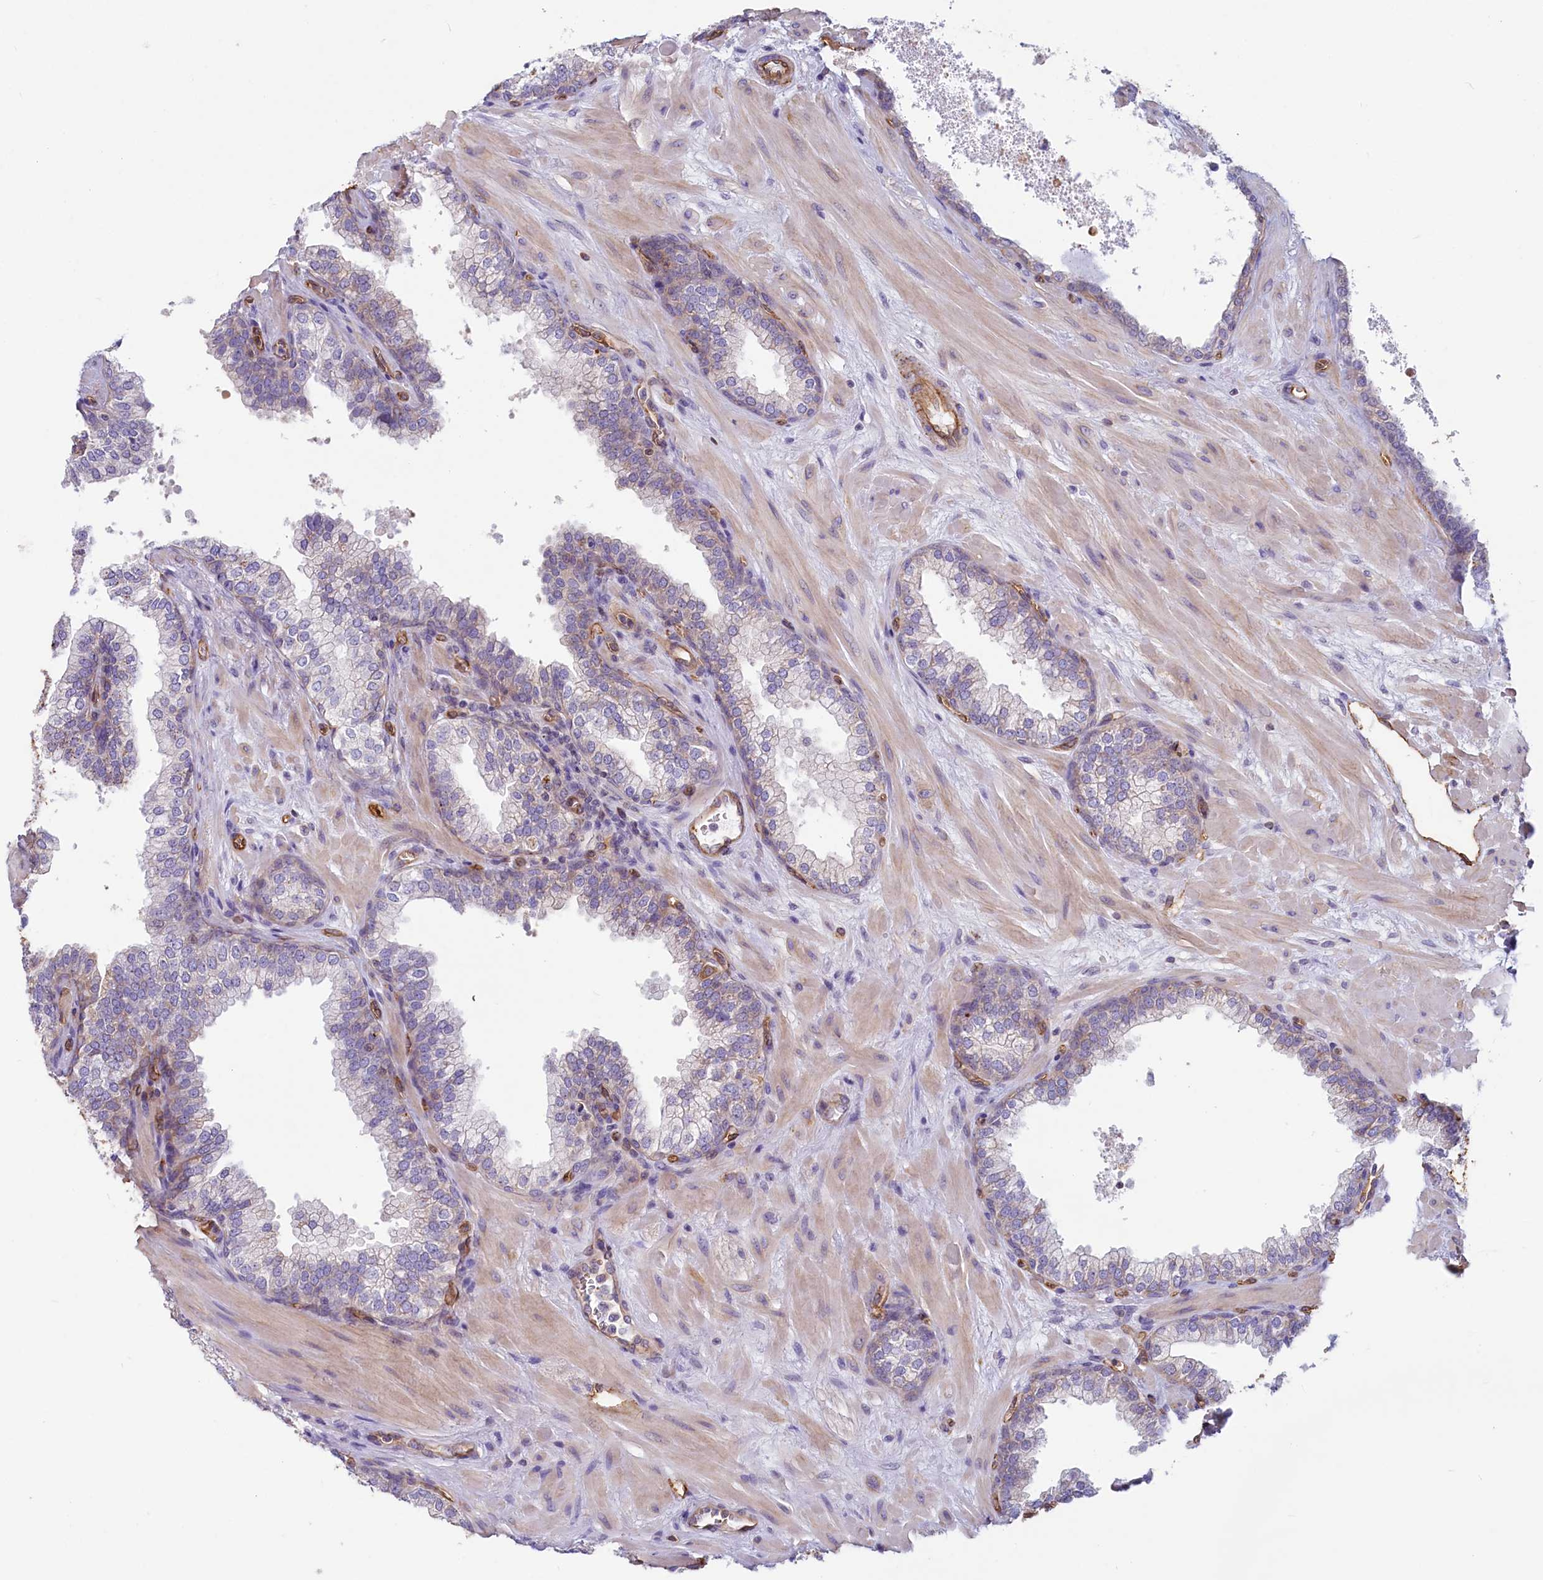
{"staining": {"intensity": "negative", "quantity": "none", "location": "none"}, "tissue": "prostate", "cell_type": "Glandular cells", "image_type": "normal", "snomed": [{"axis": "morphology", "description": "Normal tissue, NOS"}, {"axis": "topography", "description": "Prostate"}], "caption": "Immunohistochemistry (IHC) histopathology image of unremarkable human prostate stained for a protein (brown), which demonstrates no expression in glandular cells.", "gene": "LMOD3", "patient": {"sex": "male", "age": 60}}